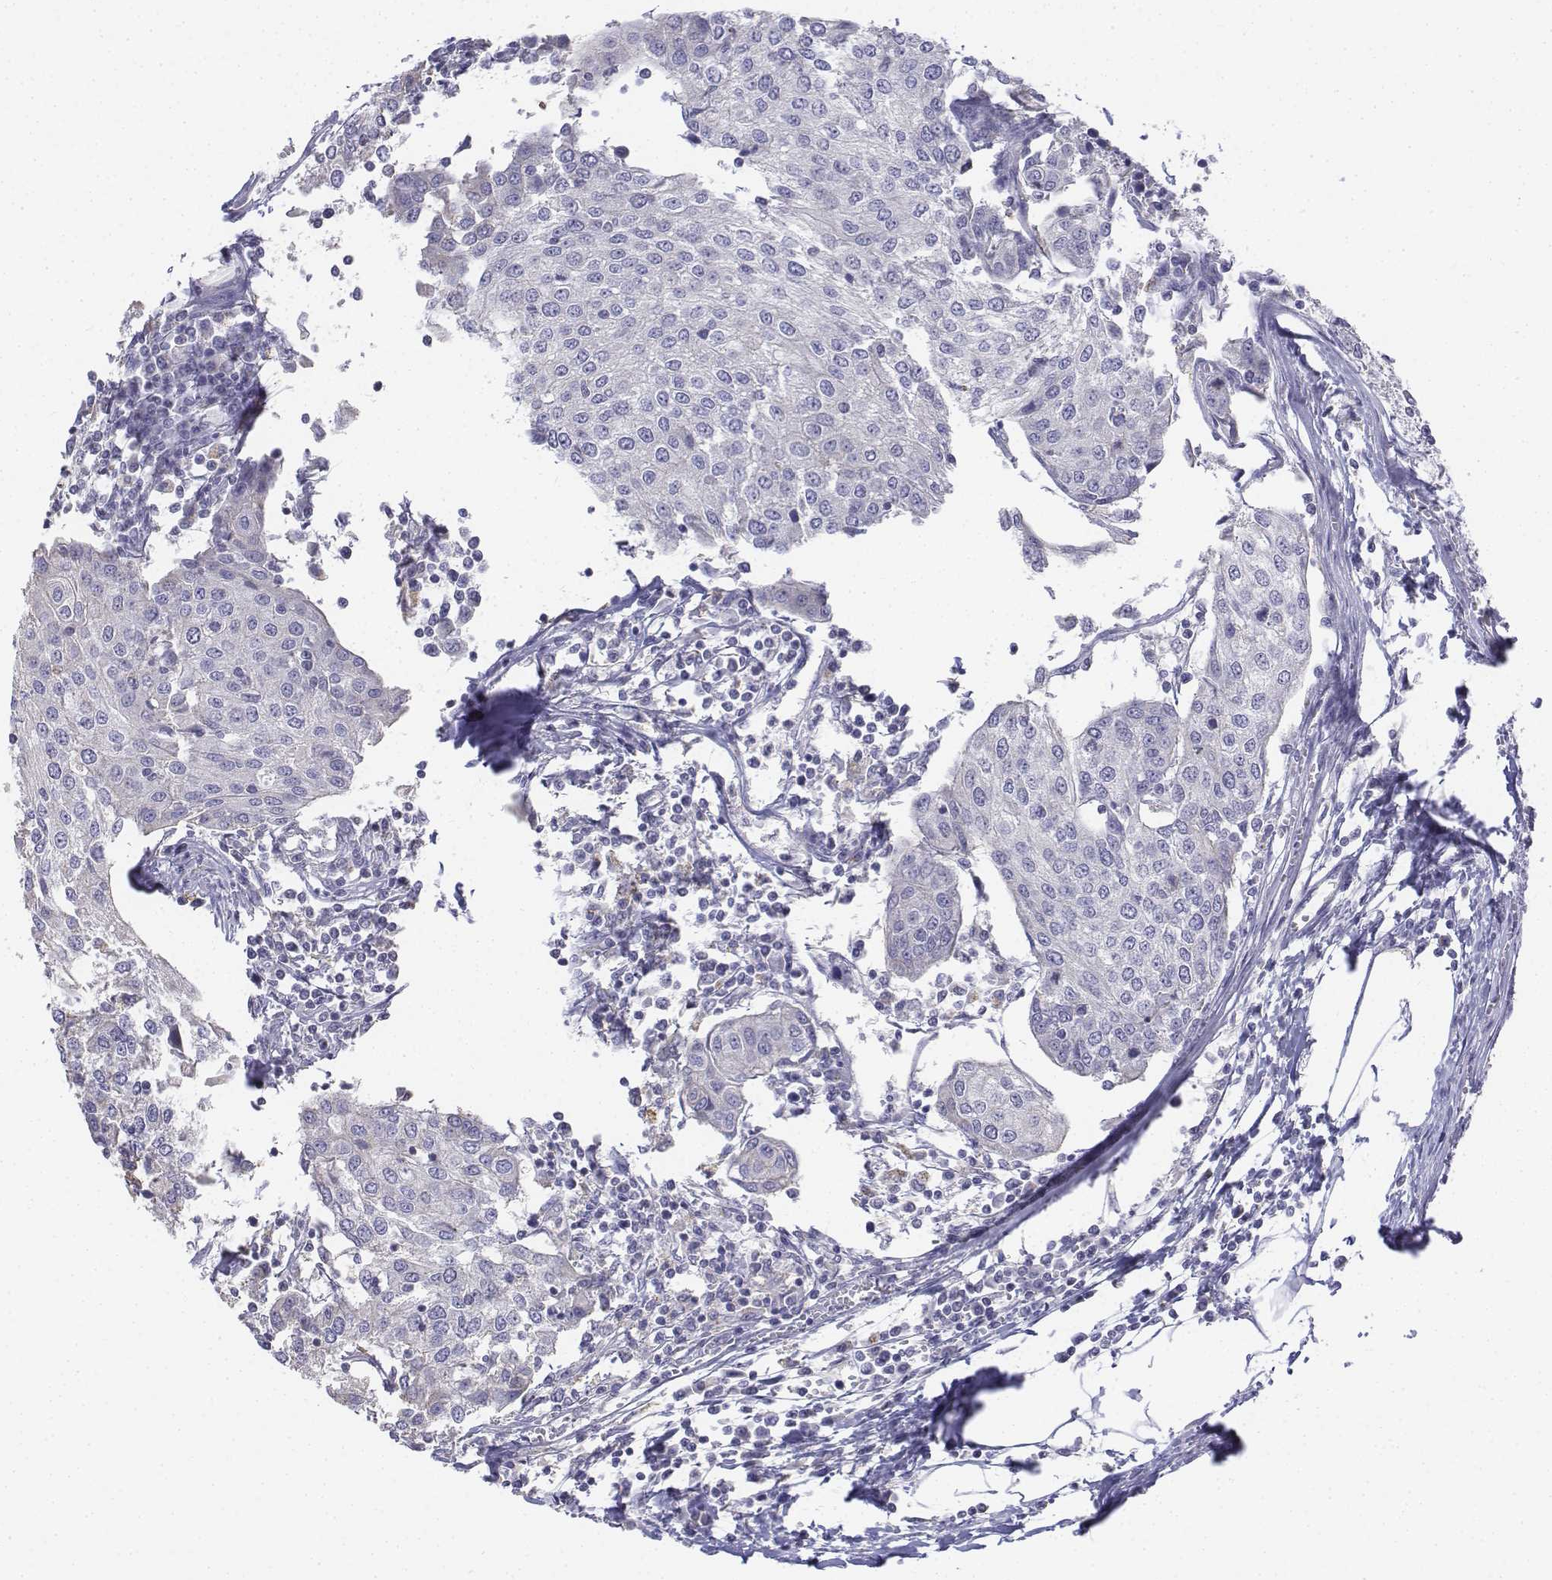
{"staining": {"intensity": "negative", "quantity": "none", "location": "none"}, "tissue": "urothelial cancer", "cell_type": "Tumor cells", "image_type": "cancer", "snomed": [{"axis": "morphology", "description": "Urothelial carcinoma, High grade"}, {"axis": "topography", "description": "Urinary bladder"}], "caption": "Tumor cells show no significant staining in urothelial cancer.", "gene": "LGSN", "patient": {"sex": "female", "age": 85}}